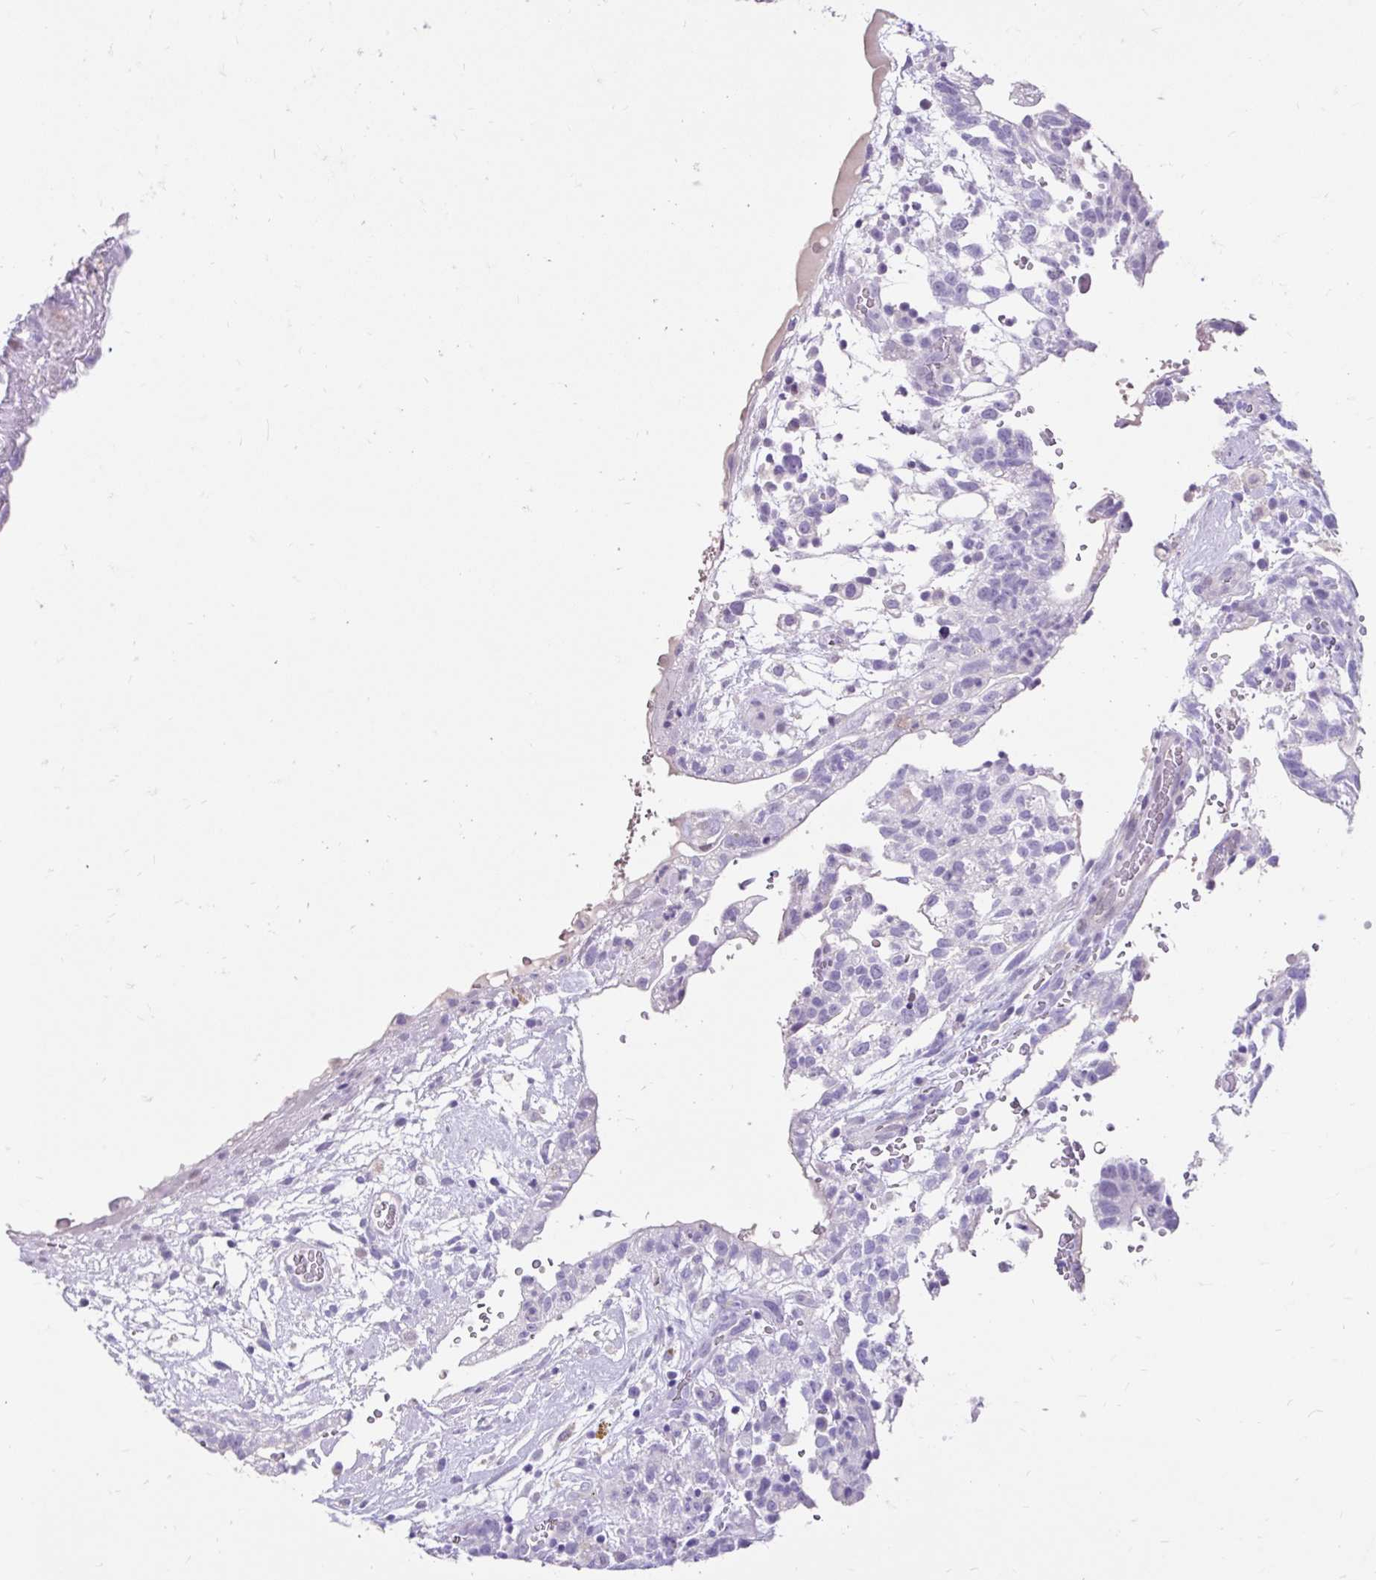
{"staining": {"intensity": "negative", "quantity": "none", "location": "none"}, "tissue": "testis cancer", "cell_type": "Tumor cells", "image_type": "cancer", "snomed": [{"axis": "morphology", "description": "Carcinoma, Embryonal, NOS"}, {"axis": "topography", "description": "Testis"}], "caption": "DAB (3,3'-diaminobenzidine) immunohistochemical staining of testis embryonal carcinoma reveals no significant expression in tumor cells. (DAB (3,3'-diaminobenzidine) immunohistochemistry (IHC) with hematoxylin counter stain).", "gene": "NHLH2", "patient": {"sex": "male", "age": 32}}